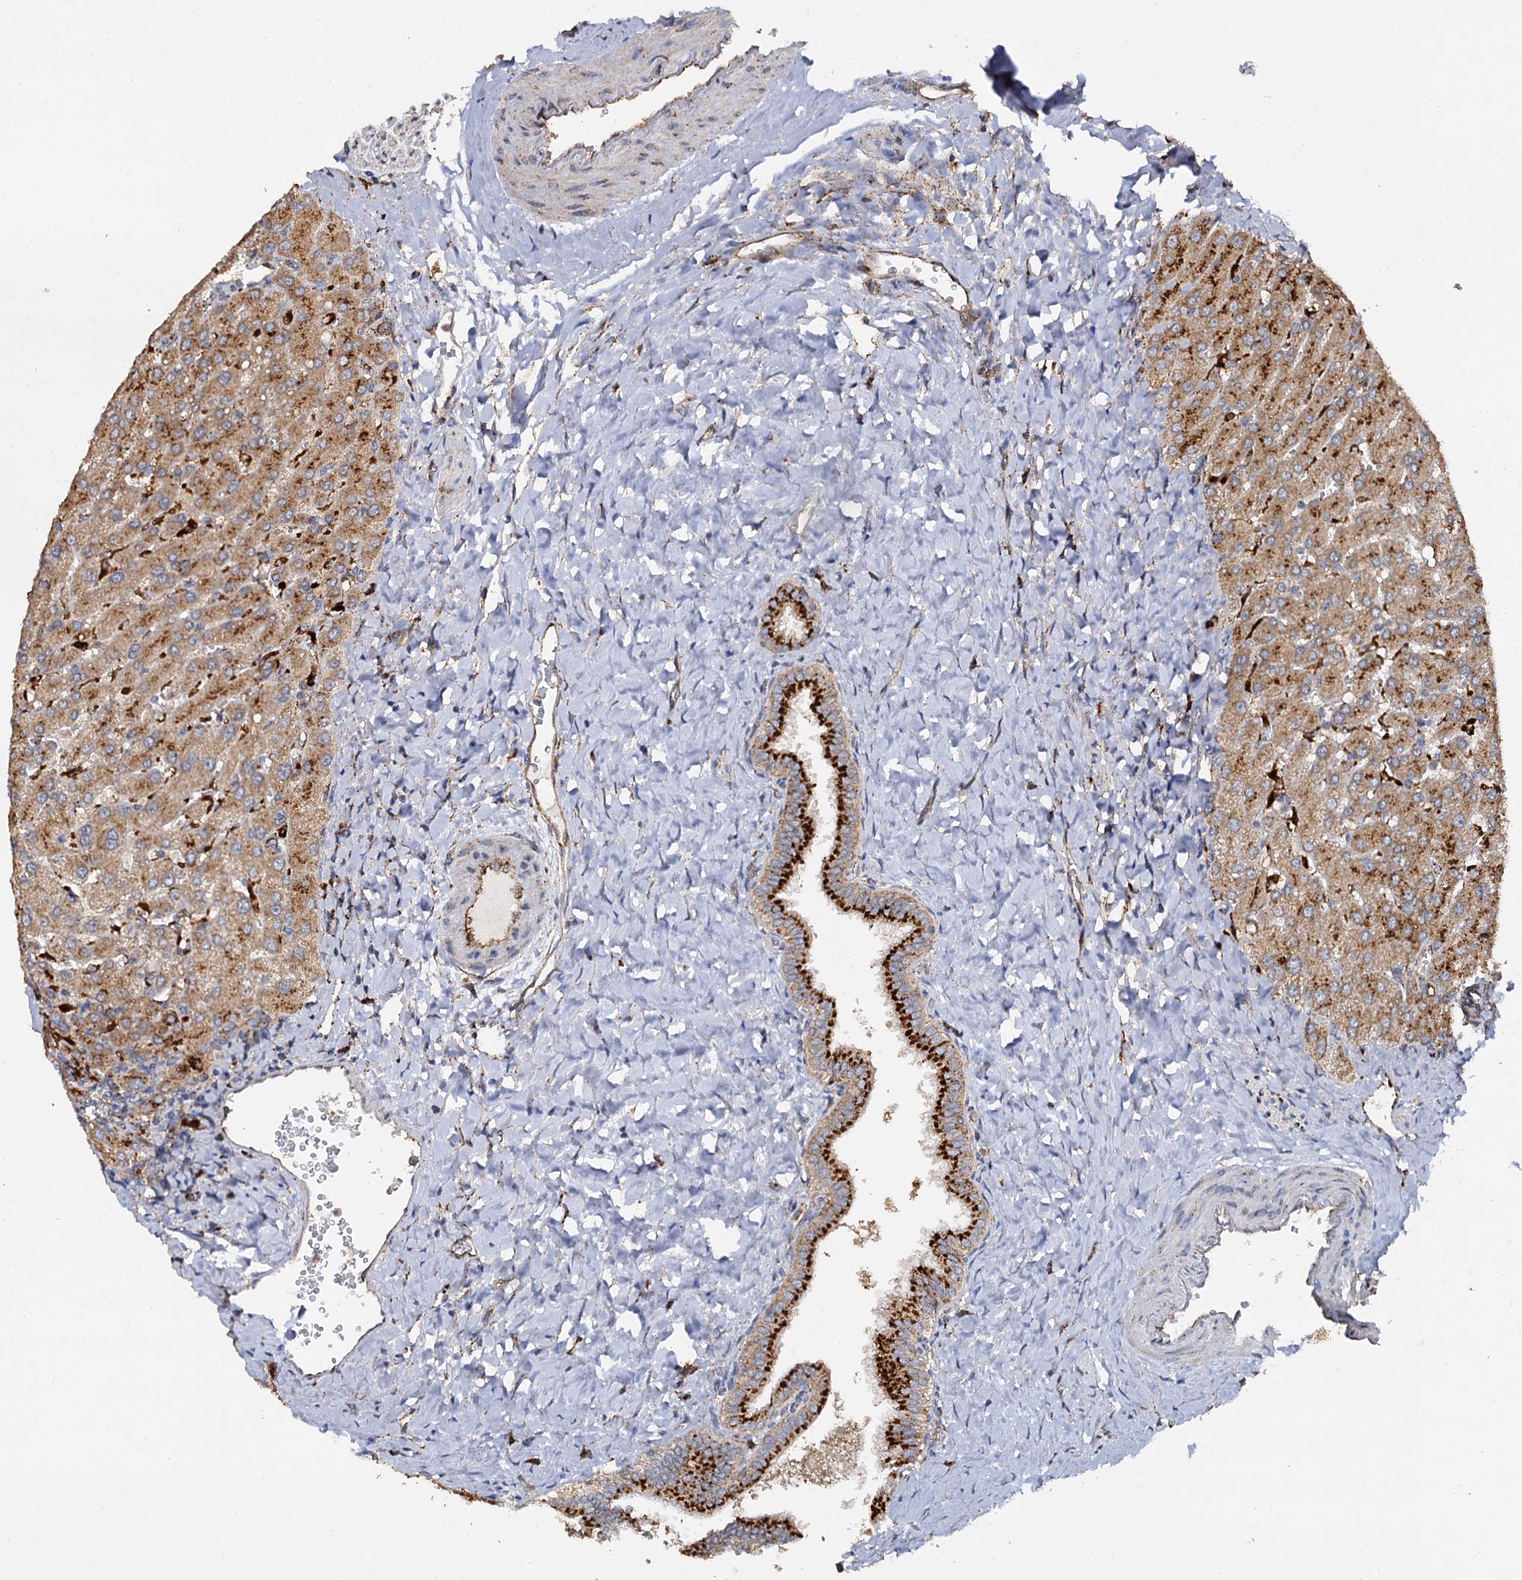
{"staining": {"intensity": "strong", "quantity": ">75%", "location": "cytoplasmic/membranous"}, "tissue": "liver", "cell_type": "Cholangiocytes", "image_type": "normal", "snomed": [{"axis": "morphology", "description": "Normal tissue, NOS"}, {"axis": "topography", "description": "Liver"}], "caption": "The image demonstrates staining of benign liver, revealing strong cytoplasmic/membranous protein positivity (brown color) within cholangiocytes.", "gene": "GBA1", "patient": {"sex": "male", "age": 55}}